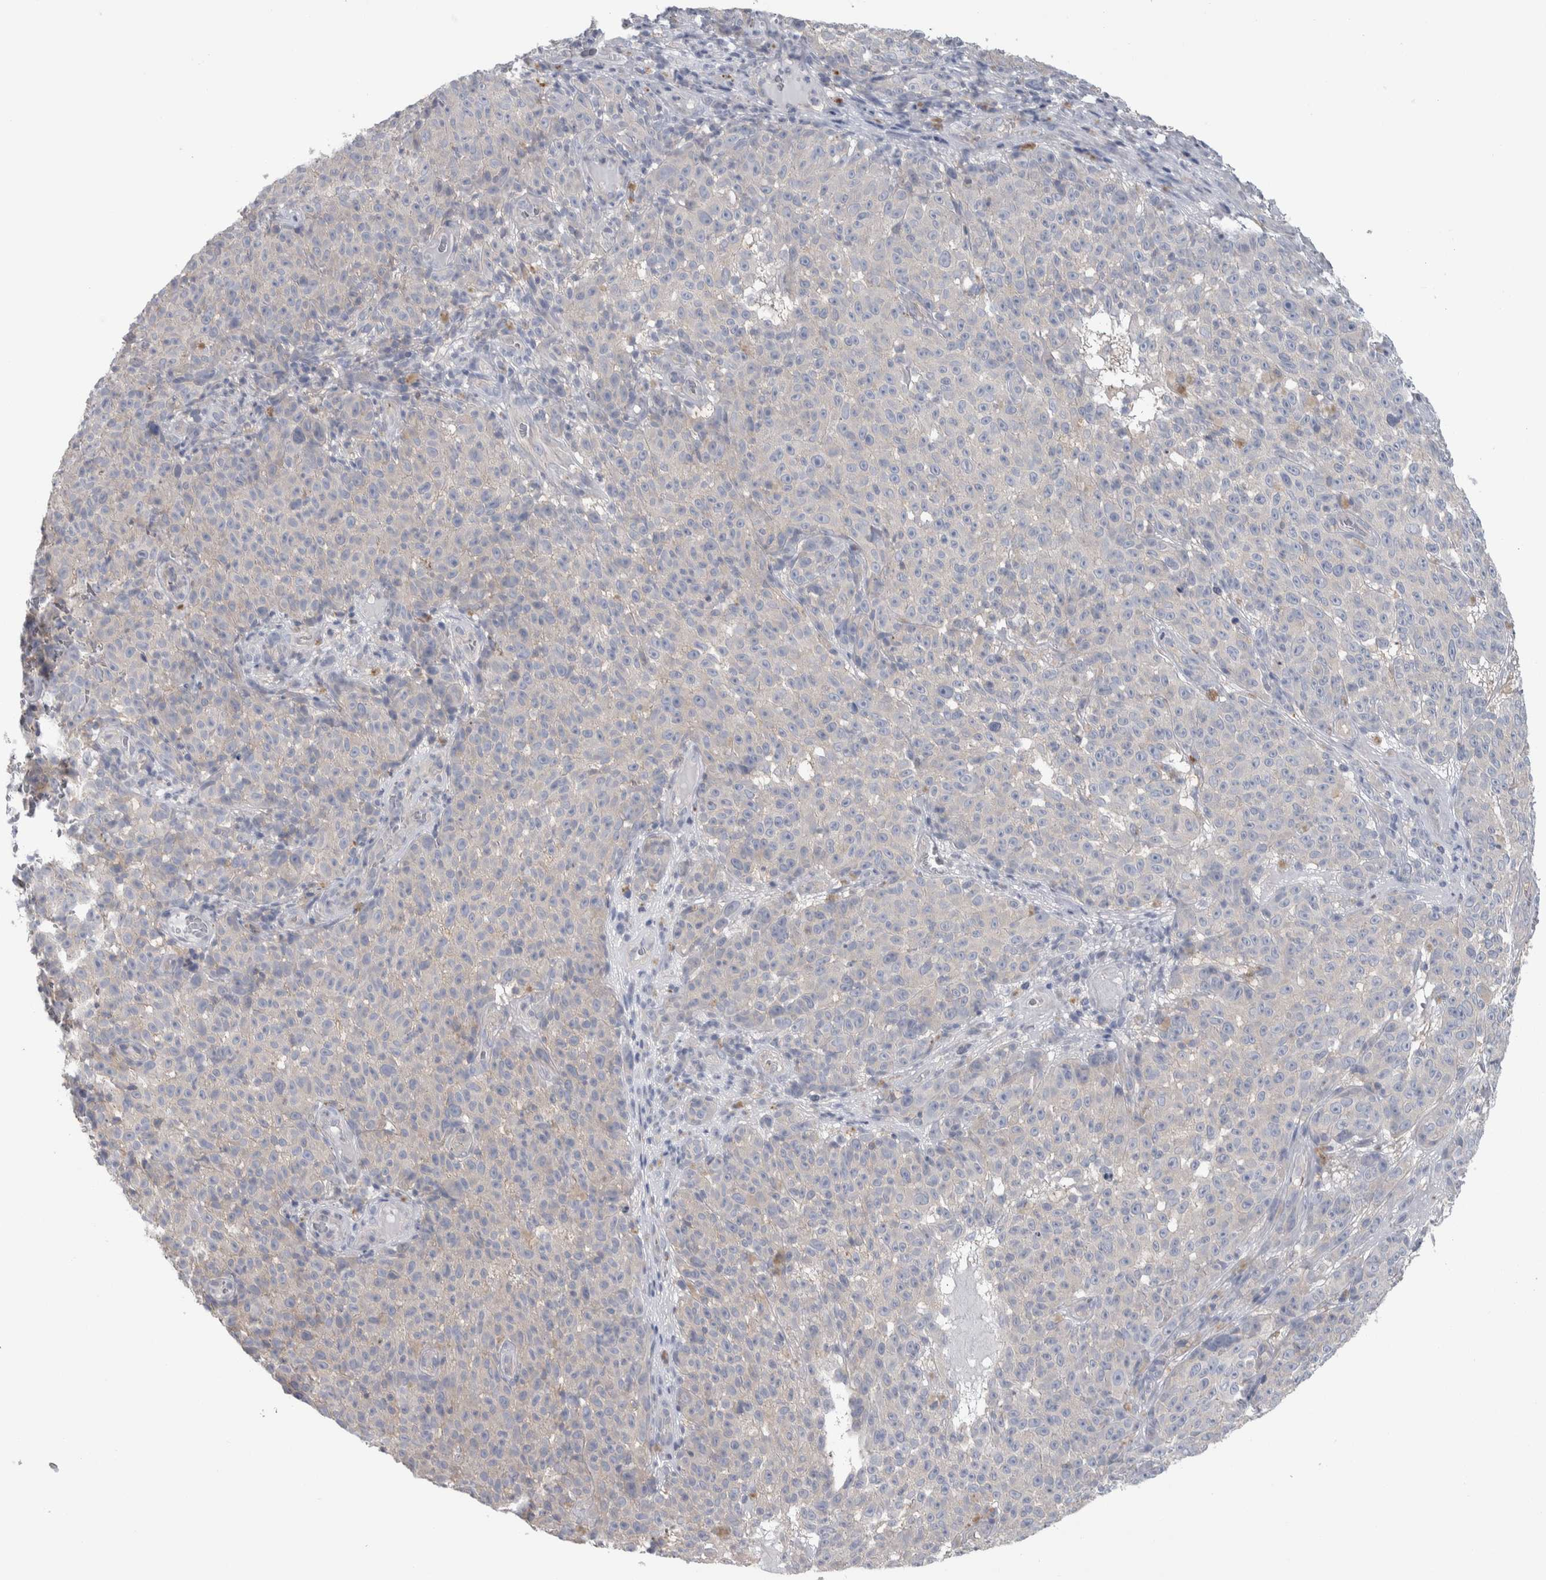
{"staining": {"intensity": "negative", "quantity": "none", "location": "none"}, "tissue": "melanoma", "cell_type": "Tumor cells", "image_type": "cancer", "snomed": [{"axis": "morphology", "description": "Malignant melanoma, NOS"}, {"axis": "topography", "description": "Skin"}], "caption": "This is a image of IHC staining of malignant melanoma, which shows no staining in tumor cells.", "gene": "GPHN", "patient": {"sex": "female", "age": 82}}